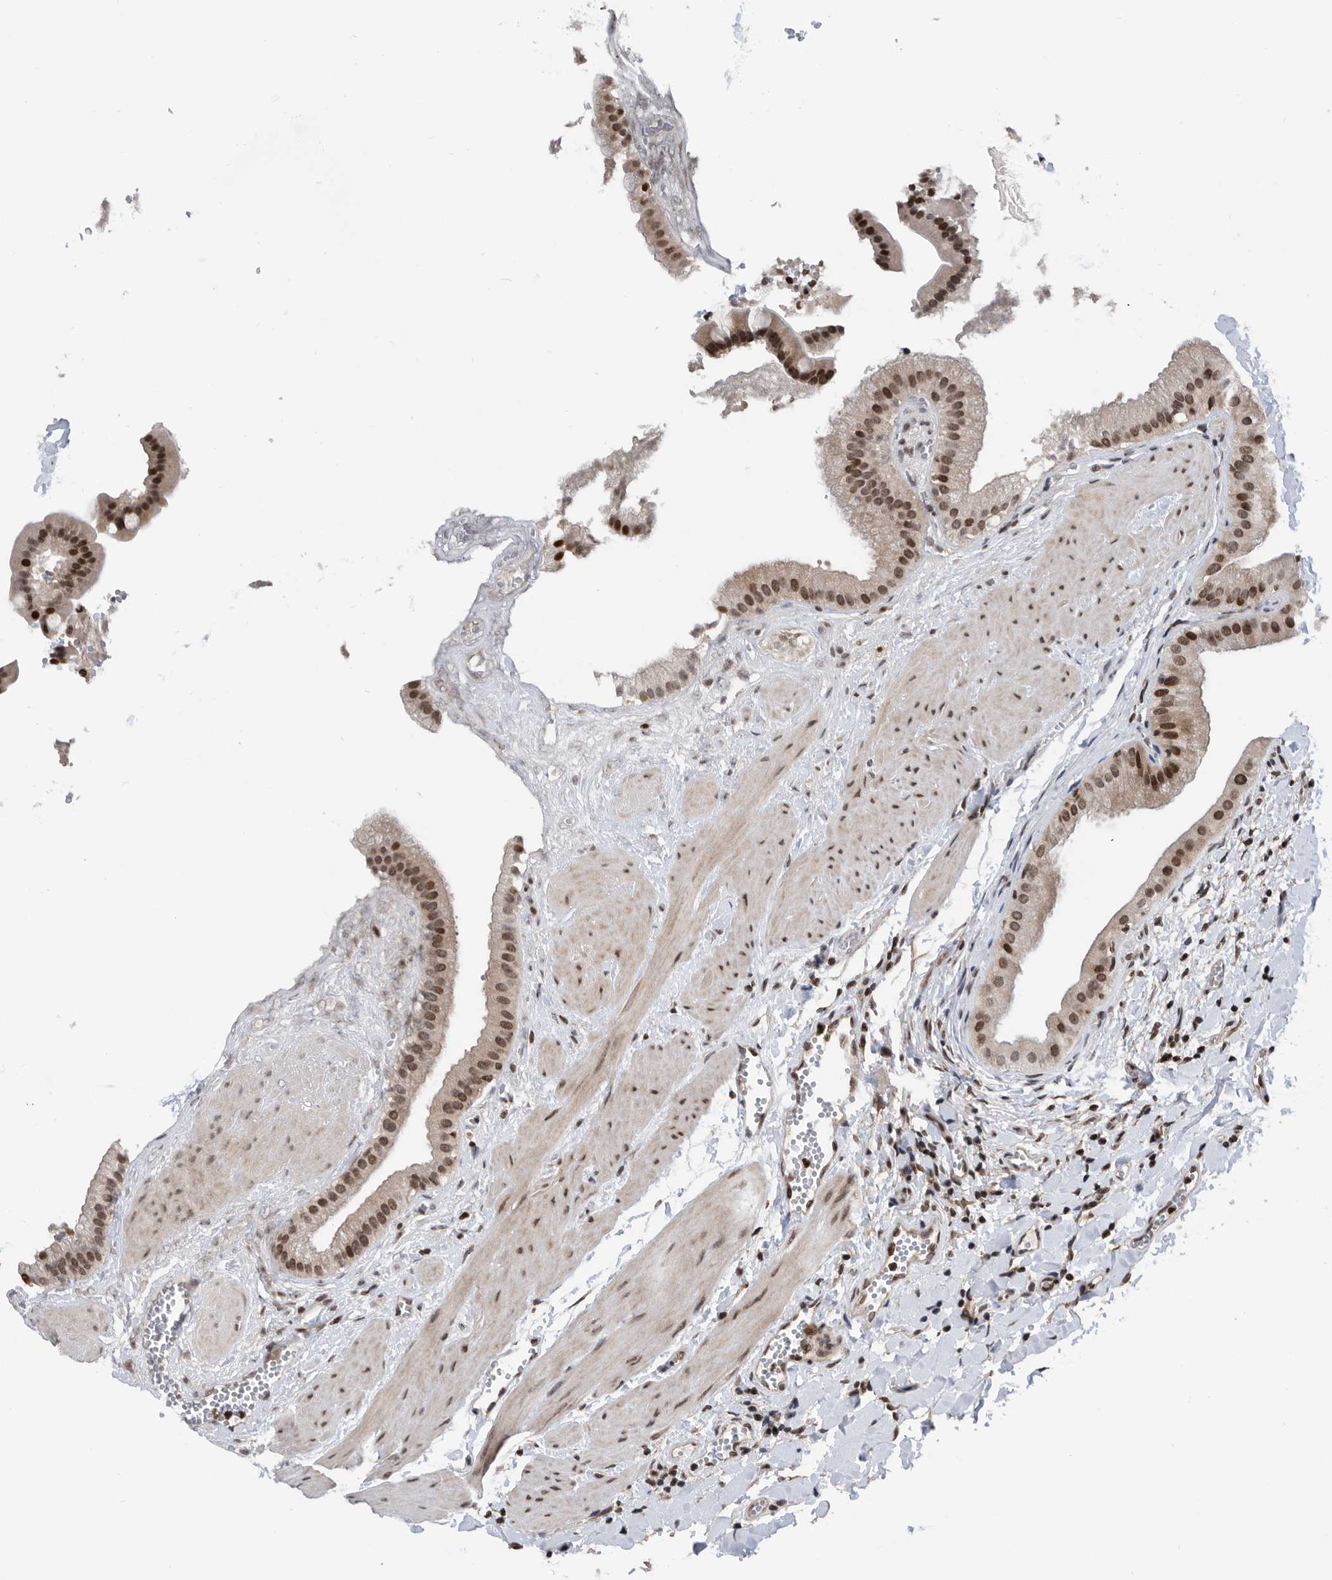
{"staining": {"intensity": "moderate", "quantity": ">75%", "location": "nuclear"}, "tissue": "gallbladder", "cell_type": "Glandular cells", "image_type": "normal", "snomed": [{"axis": "morphology", "description": "Normal tissue, NOS"}, {"axis": "topography", "description": "Gallbladder"}], "caption": "Protein expression analysis of benign human gallbladder reveals moderate nuclear staining in approximately >75% of glandular cells. The staining is performed using DAB (3,3'-diaminobenzidine) brown chromogen to label protein expression. The nuclei are counter-stained blue using hematoxylin.", "gene": "SNRNP48", "patient": {"sex": "male", "age": 55}}